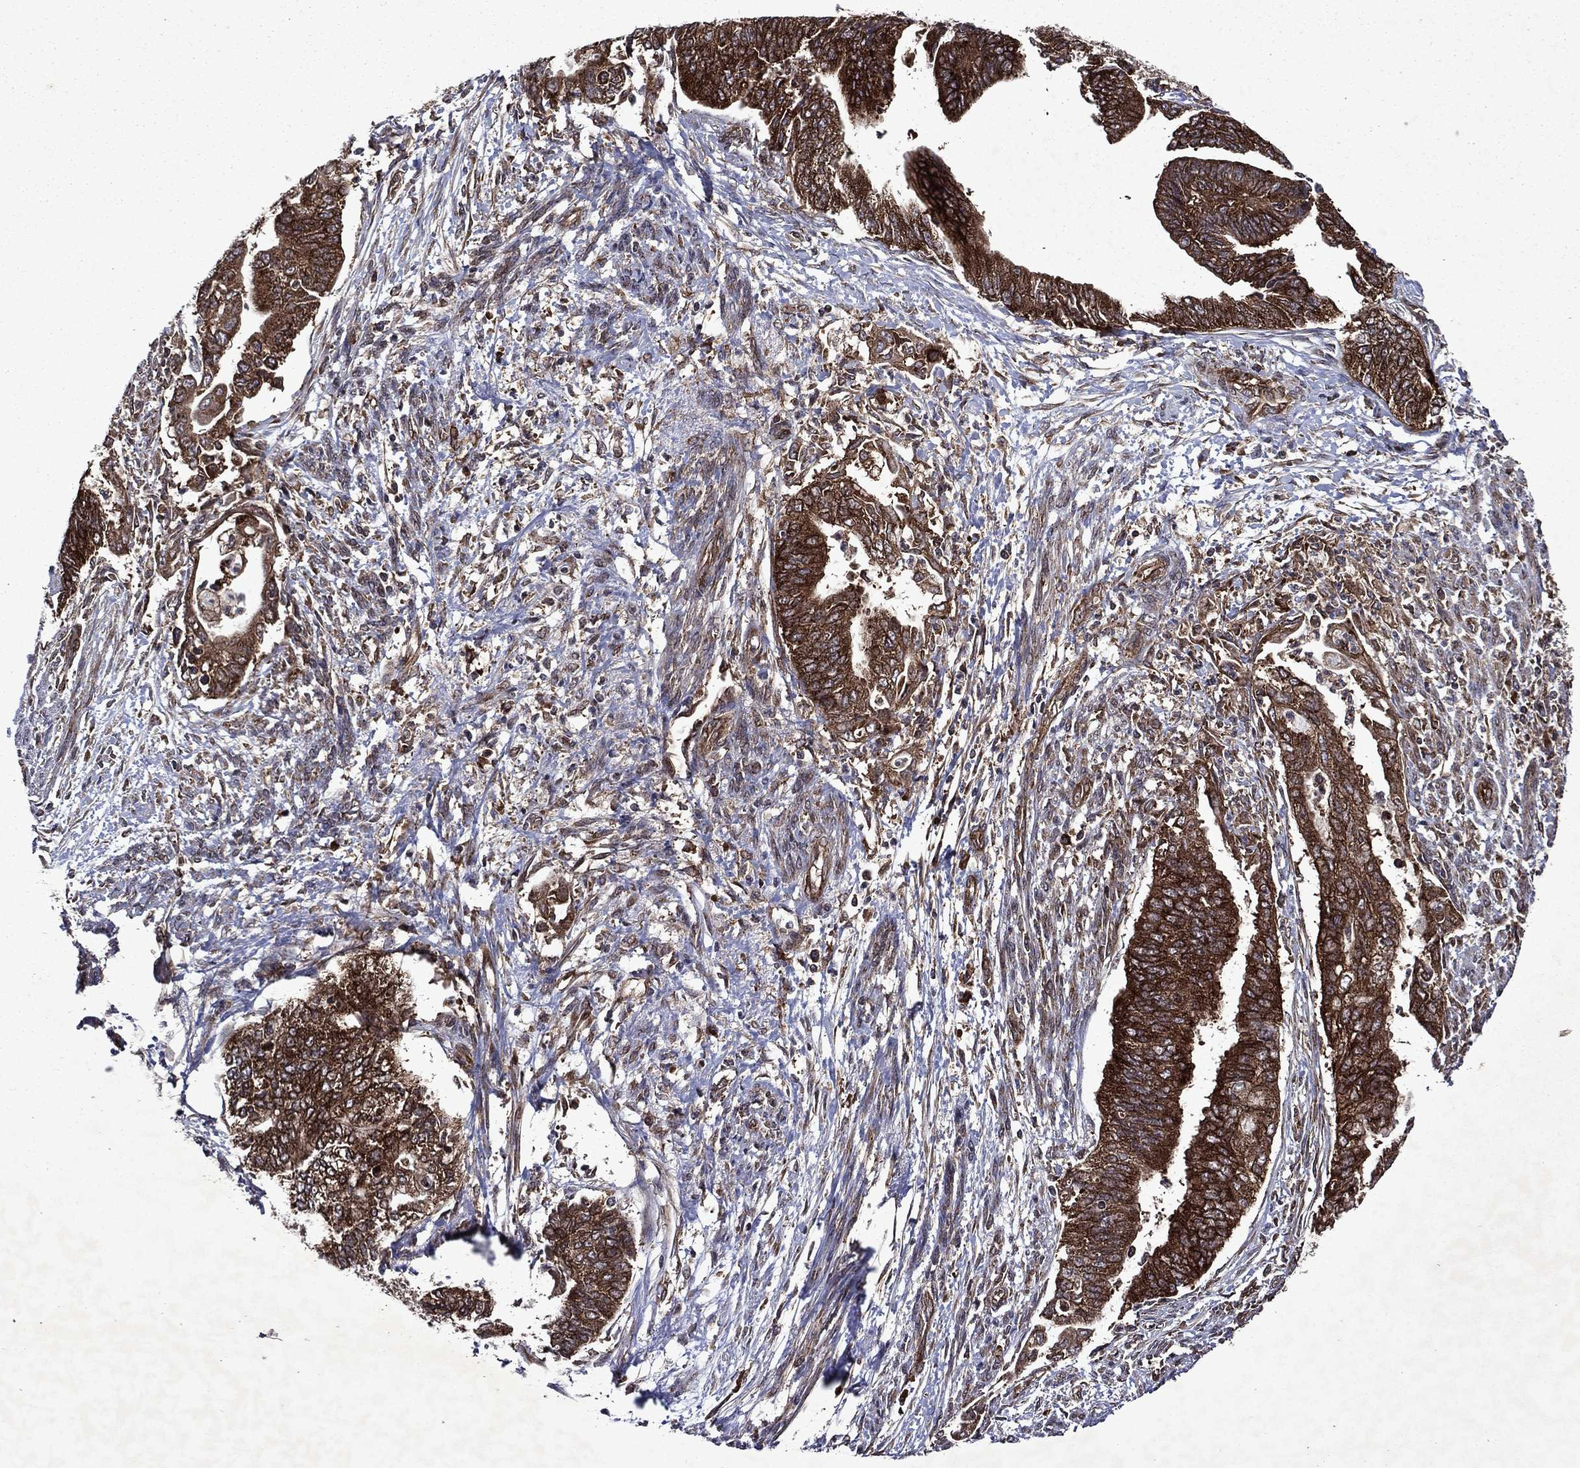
{"staining": {"intensity": "strong", "quantity": ">75%", "location": "cytoplasmic/membranous"}, "tissue": "endometrial cancer", "cell_type": "Tumor cells", "image_type": "cancer", "snomed": [{"axis": "morphology", "description": "Adenocarcinoma, NOS"}, {"axis": "topography", "description": "Endometrium"}], "caption": "A high amount of strong cytoplasmic/membranous positivity is seen in approximately >75% of tumor cells in endometrial cancer (adenocarcinoma) tissue.", "gene": "EIF2B4", "patient": {"sex": "female", "age": 65}}